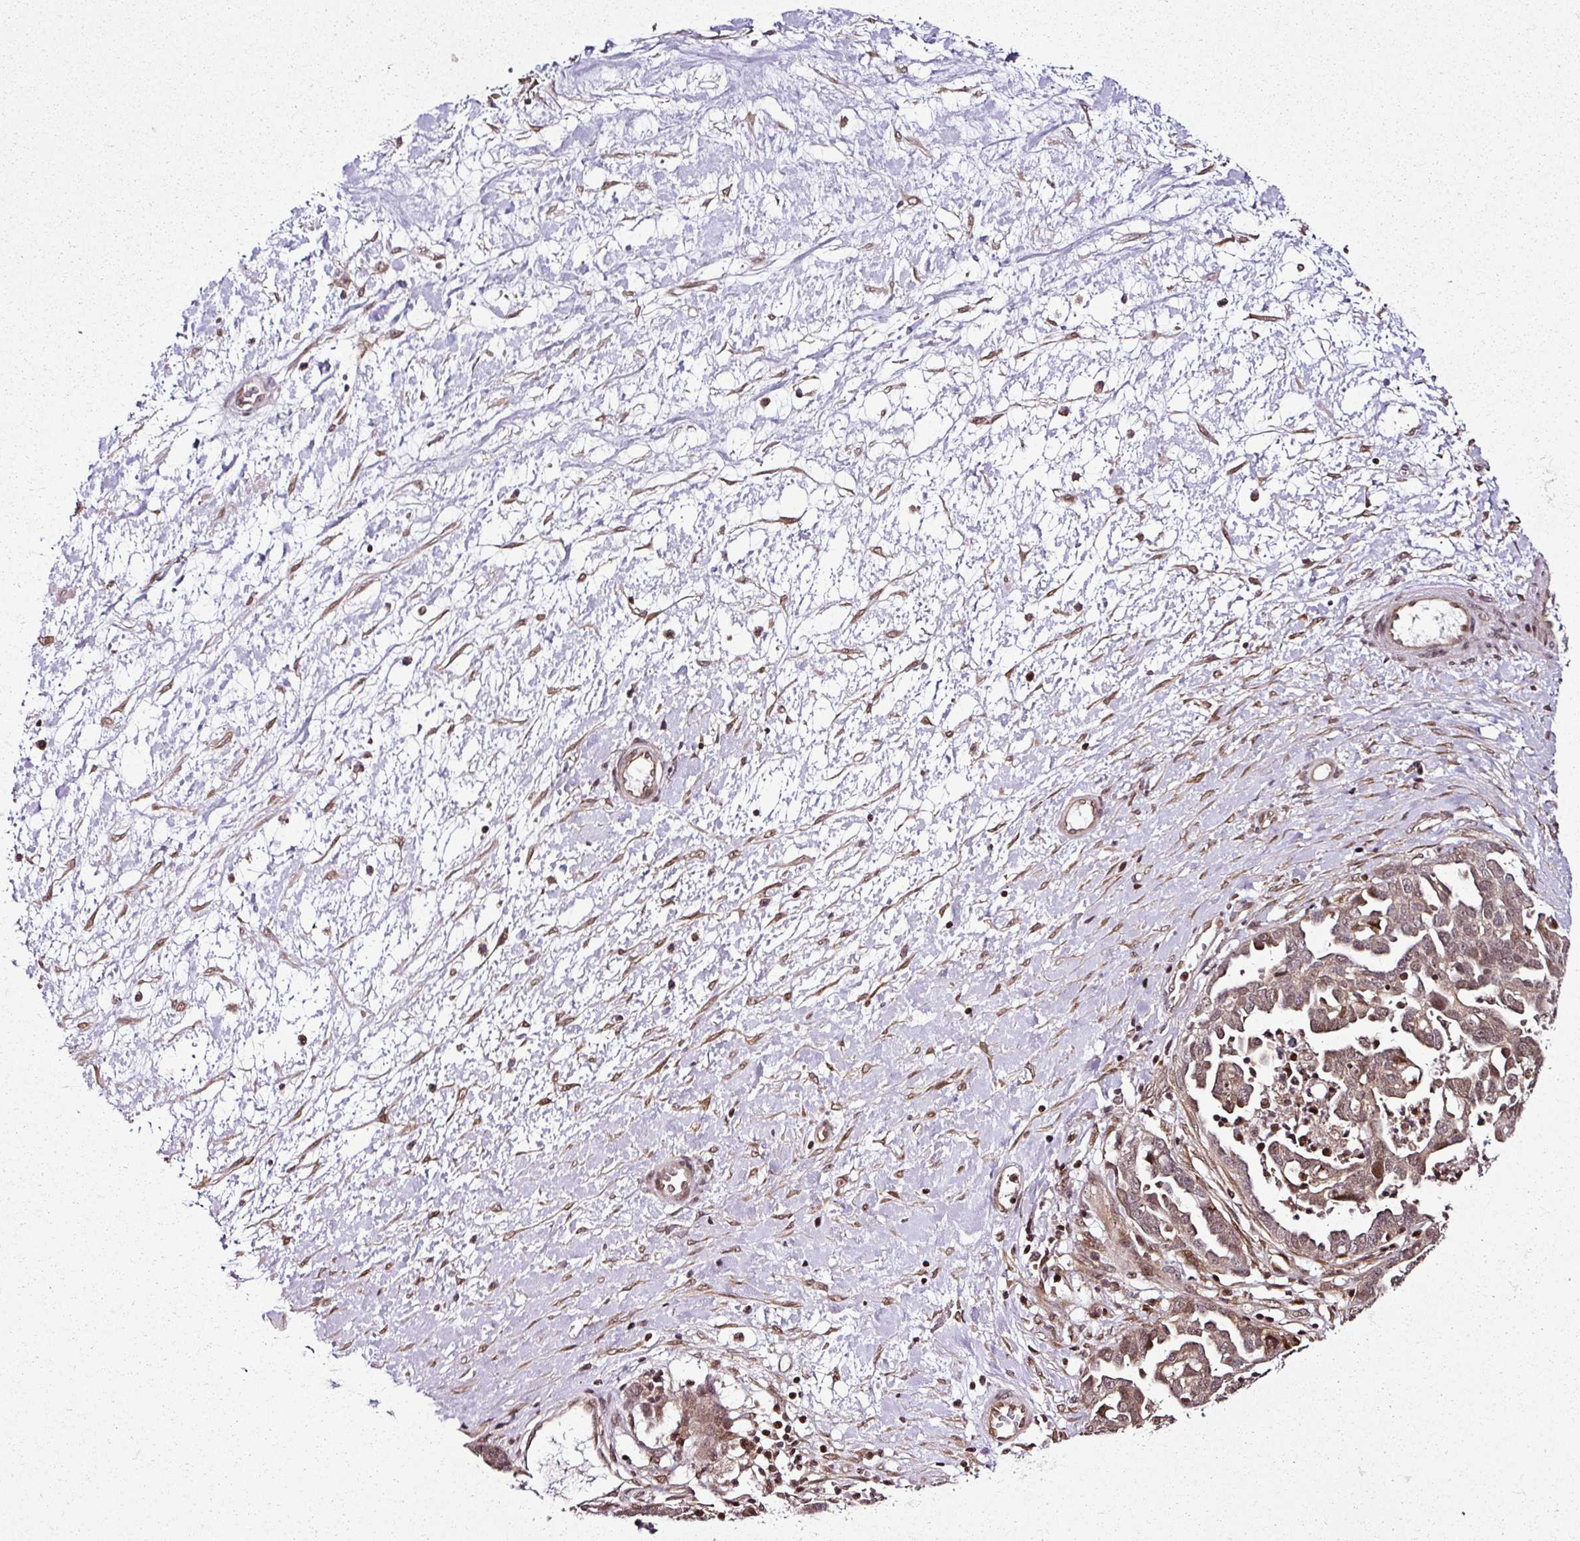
{"staining": {"intensity": "weak", "quantity": "25%-75%", "location": "nuclear"}, "tissue": "ovarian cancer", "cell_type": "Tumor cells", "image_type": "cancer", "snomed": [{"axis": "morphology", "description": "Cystadenocarcinoma, serous, NOS"}, {"axis": "topography", "description": "Ovary"}], "caption": "A low amount of weak nuclear staining is present in about 25%-75% of tumor cells in serous cystadenocarcinoma (ovarian) tissue.", "gene": "COPRS", "patient": {"sex": "female", "age": 54}}